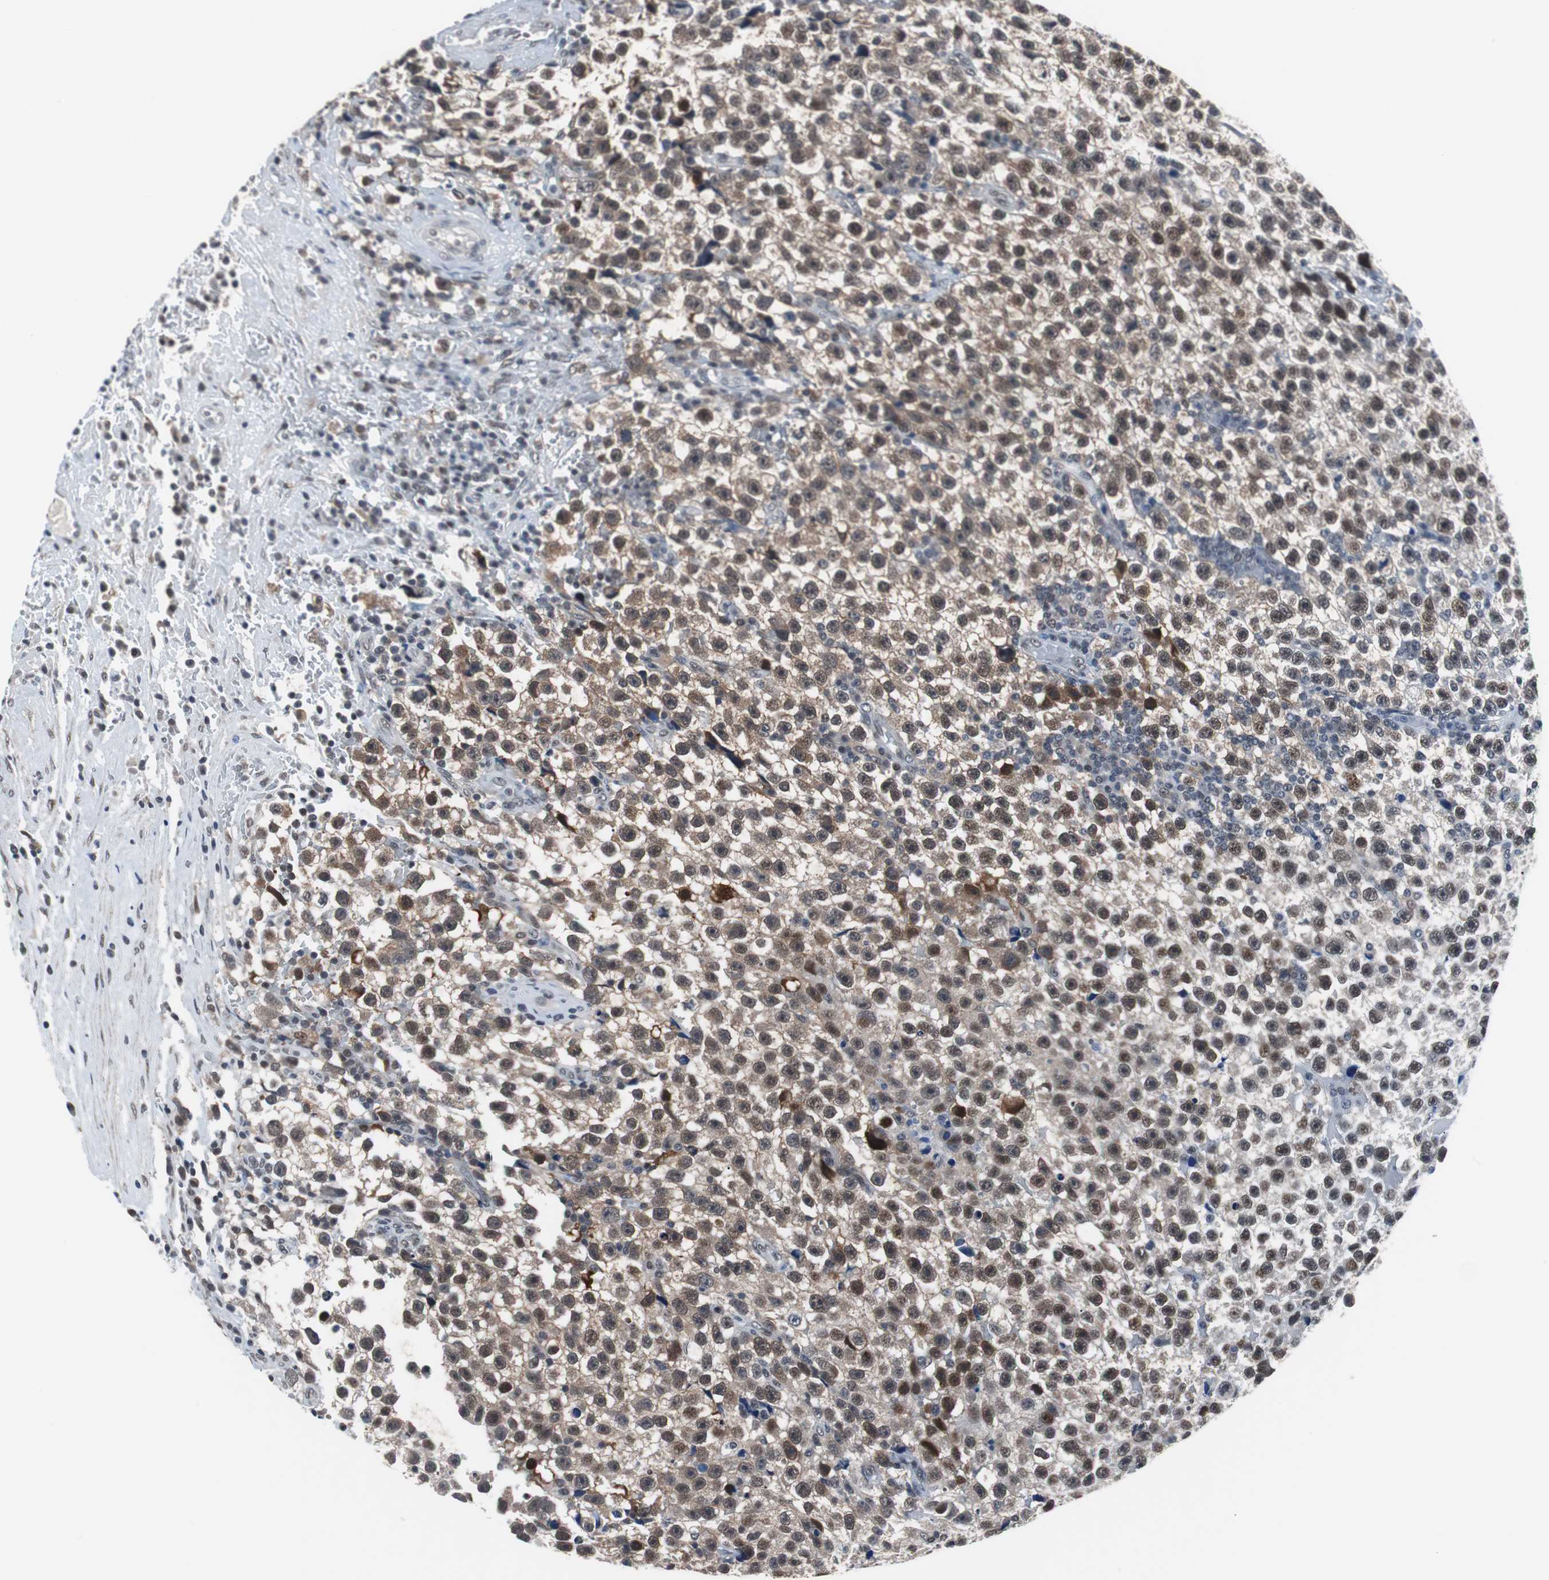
{"staining": {"intensity": "strong", "quantity": ">75%", "location": "cytoplasmic/membranous,nuclear"}, "tissue": "testis cancer", "cell_type": "Tumor cells", "image_type": "cancer", "snomed": [{"axis": "morphology", "description": "Seminoma, NOS"}, {"axis": "topography", "description": "Testis"}], "caption": "Seminoma (testis) stained with a protein marker reveals strong staining in tumor cells.", "gene": "TAF7", "patient": {"sex": "male", "age": 33}}